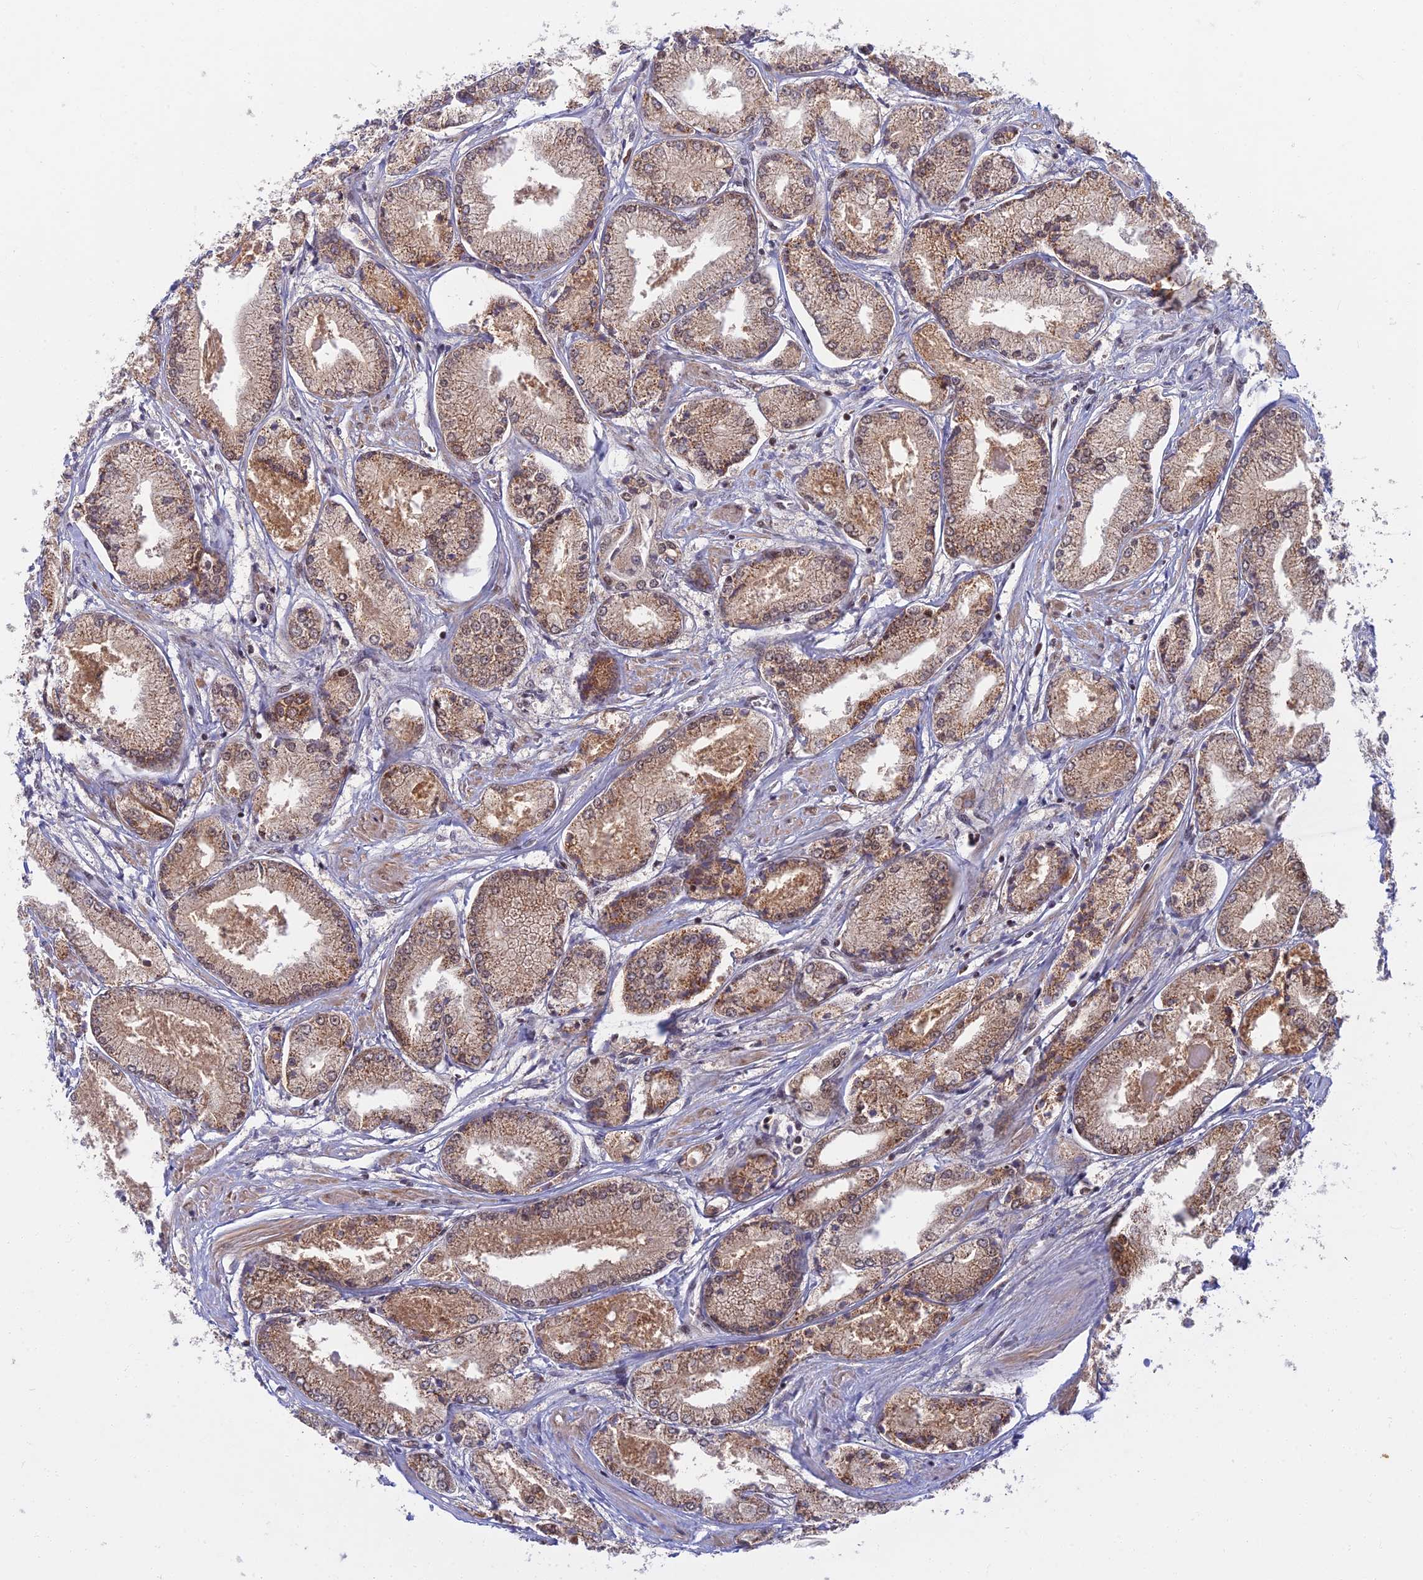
{"staining": {"intensity": "moderate", "quantity": ">75%", "location": "cytoplasmic/membranous,nuclear"}, "tissue": "prostate cancer", "cell_type": "Tumor cells", "image_type": "cancer", "snomed": [{"axis": "morphology", "description": "Adenocarcinoma, Low grade"}, {"axis": "topography", "description": "Prostate"}], "caption": "Moderate cytoplasmic/membranous and nuclear protein staining is appreciated in approximately >75% of tumor cells in prostate cancer.", "gene": "TCEA2", "patient": {"sex": "male", "age": 60}}